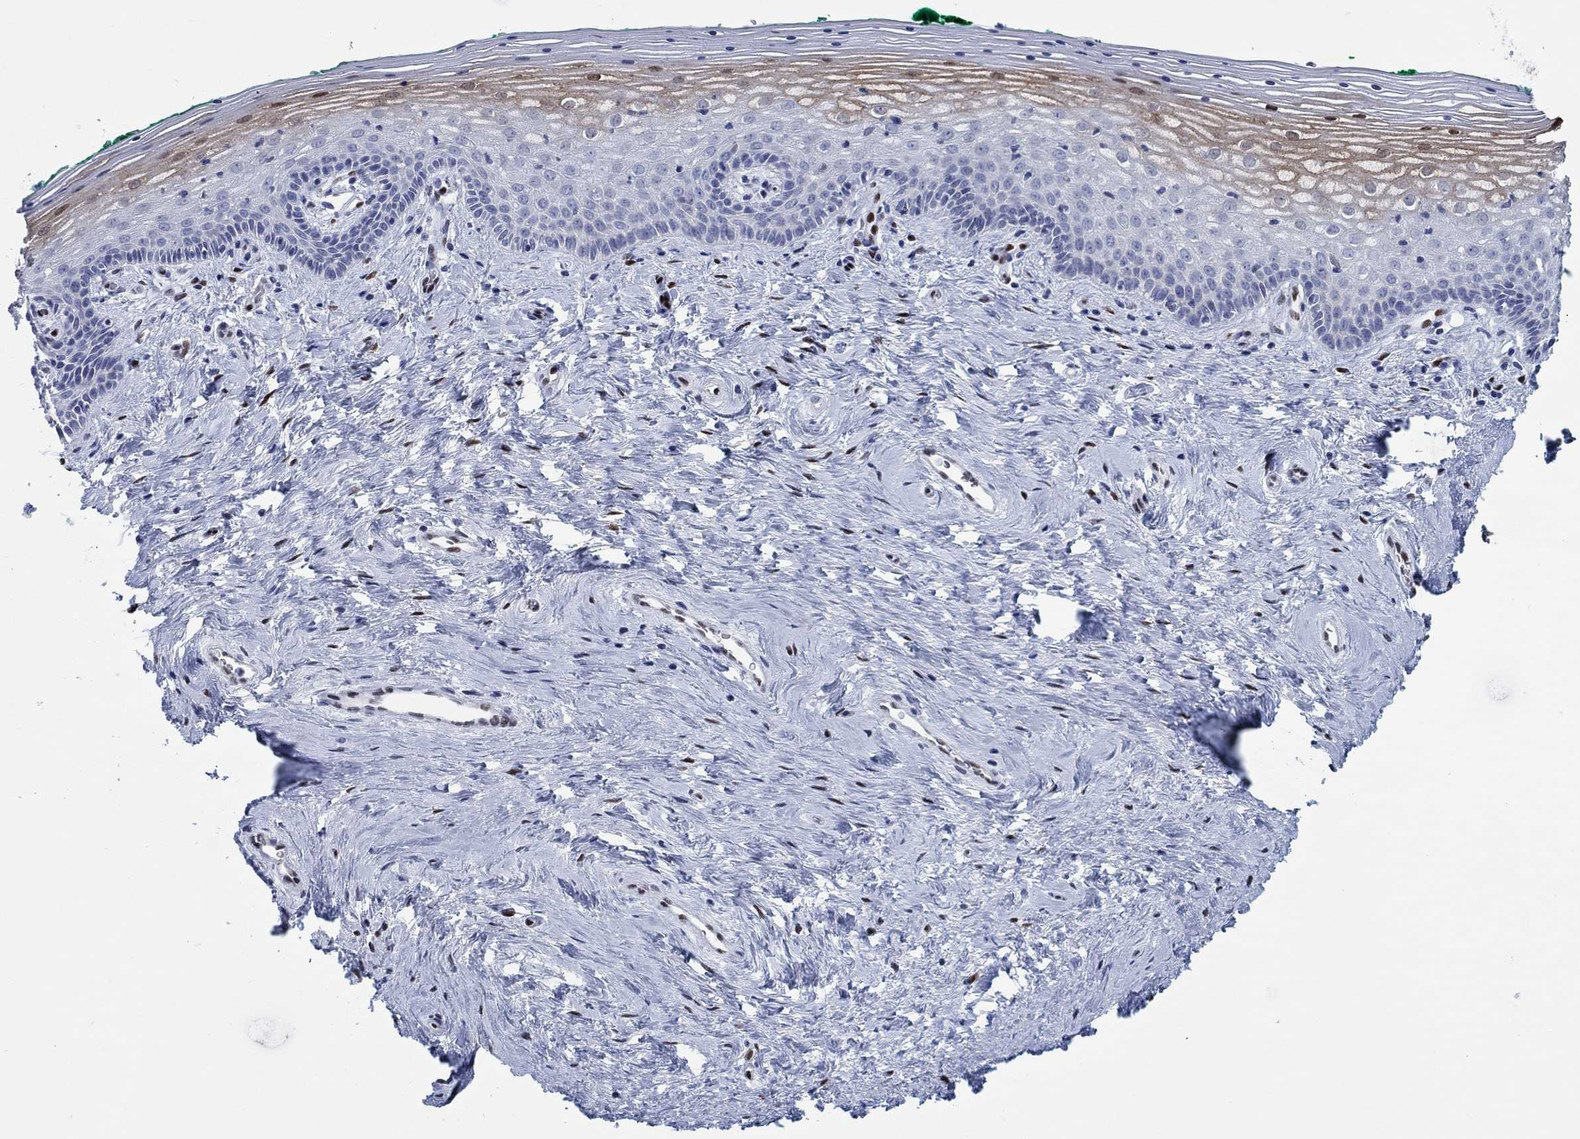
{"staining": {"intensity": "moderate", "quantity": "25%-75%", "location": "cytoplasmic/membranous"}, "tissue": "vagina", "cell_type": "Squamous epithelial cells", "image_type": "normal", "snomed": [{"axis": "morphology", "description": "Normal tissue, NOS"}, {"axis": "topography", "description": "Vagina"}], "caption": "Immunohistochemistry (IHC) histopathology image of normal vagina: human vagina stained using immunohistochemistry (IHC) exhibits medium levels of moderate protein expression localized specifically in the cytoplasmic/membranous of squamous epithelial cells, appearing as a cytoplasmic/membranous brown color.", "gene": "ZEB1", "patient": {"sex": "female", "age": 45}}